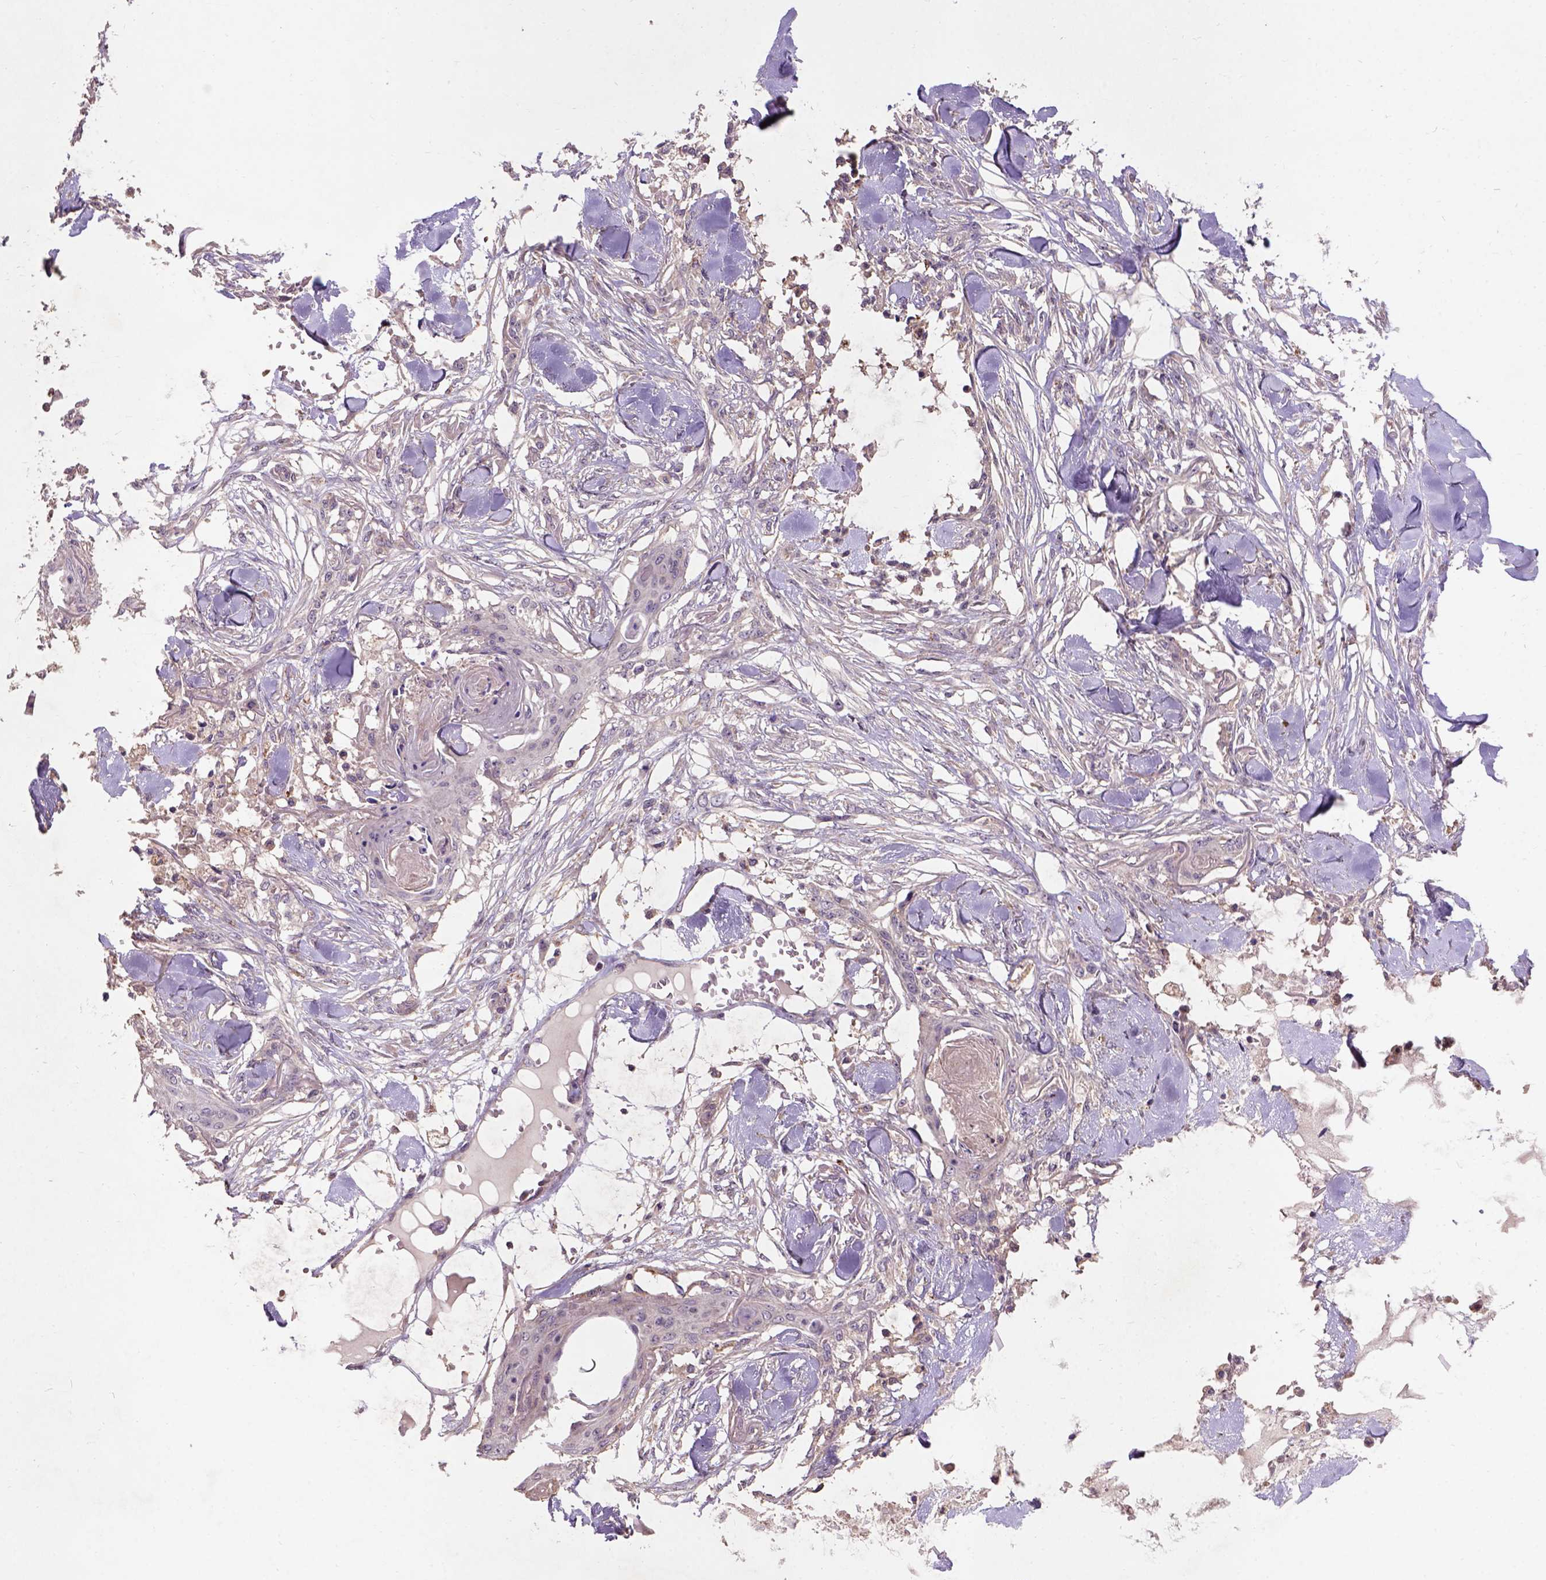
{"staining": {"intensity": "negative", "quantity": "none", "location": "none"}, "tissue": "skin cancer", "cell_type": "Tumor cells", "image_type": "cancer", "snomed": [{"axis": "morphology", "description": "Squamous cell carcinoma, NOS"}, {"axis": "topography", "description": "Skin"}], "caption": "Photomicrograph shows no significant protein expression in tumor cells of skin squamous cell carcinoma. (DAB IHC, high magnification).", "gene": "KBTBD8", "patient": {"sex": "female", "age": 59}}